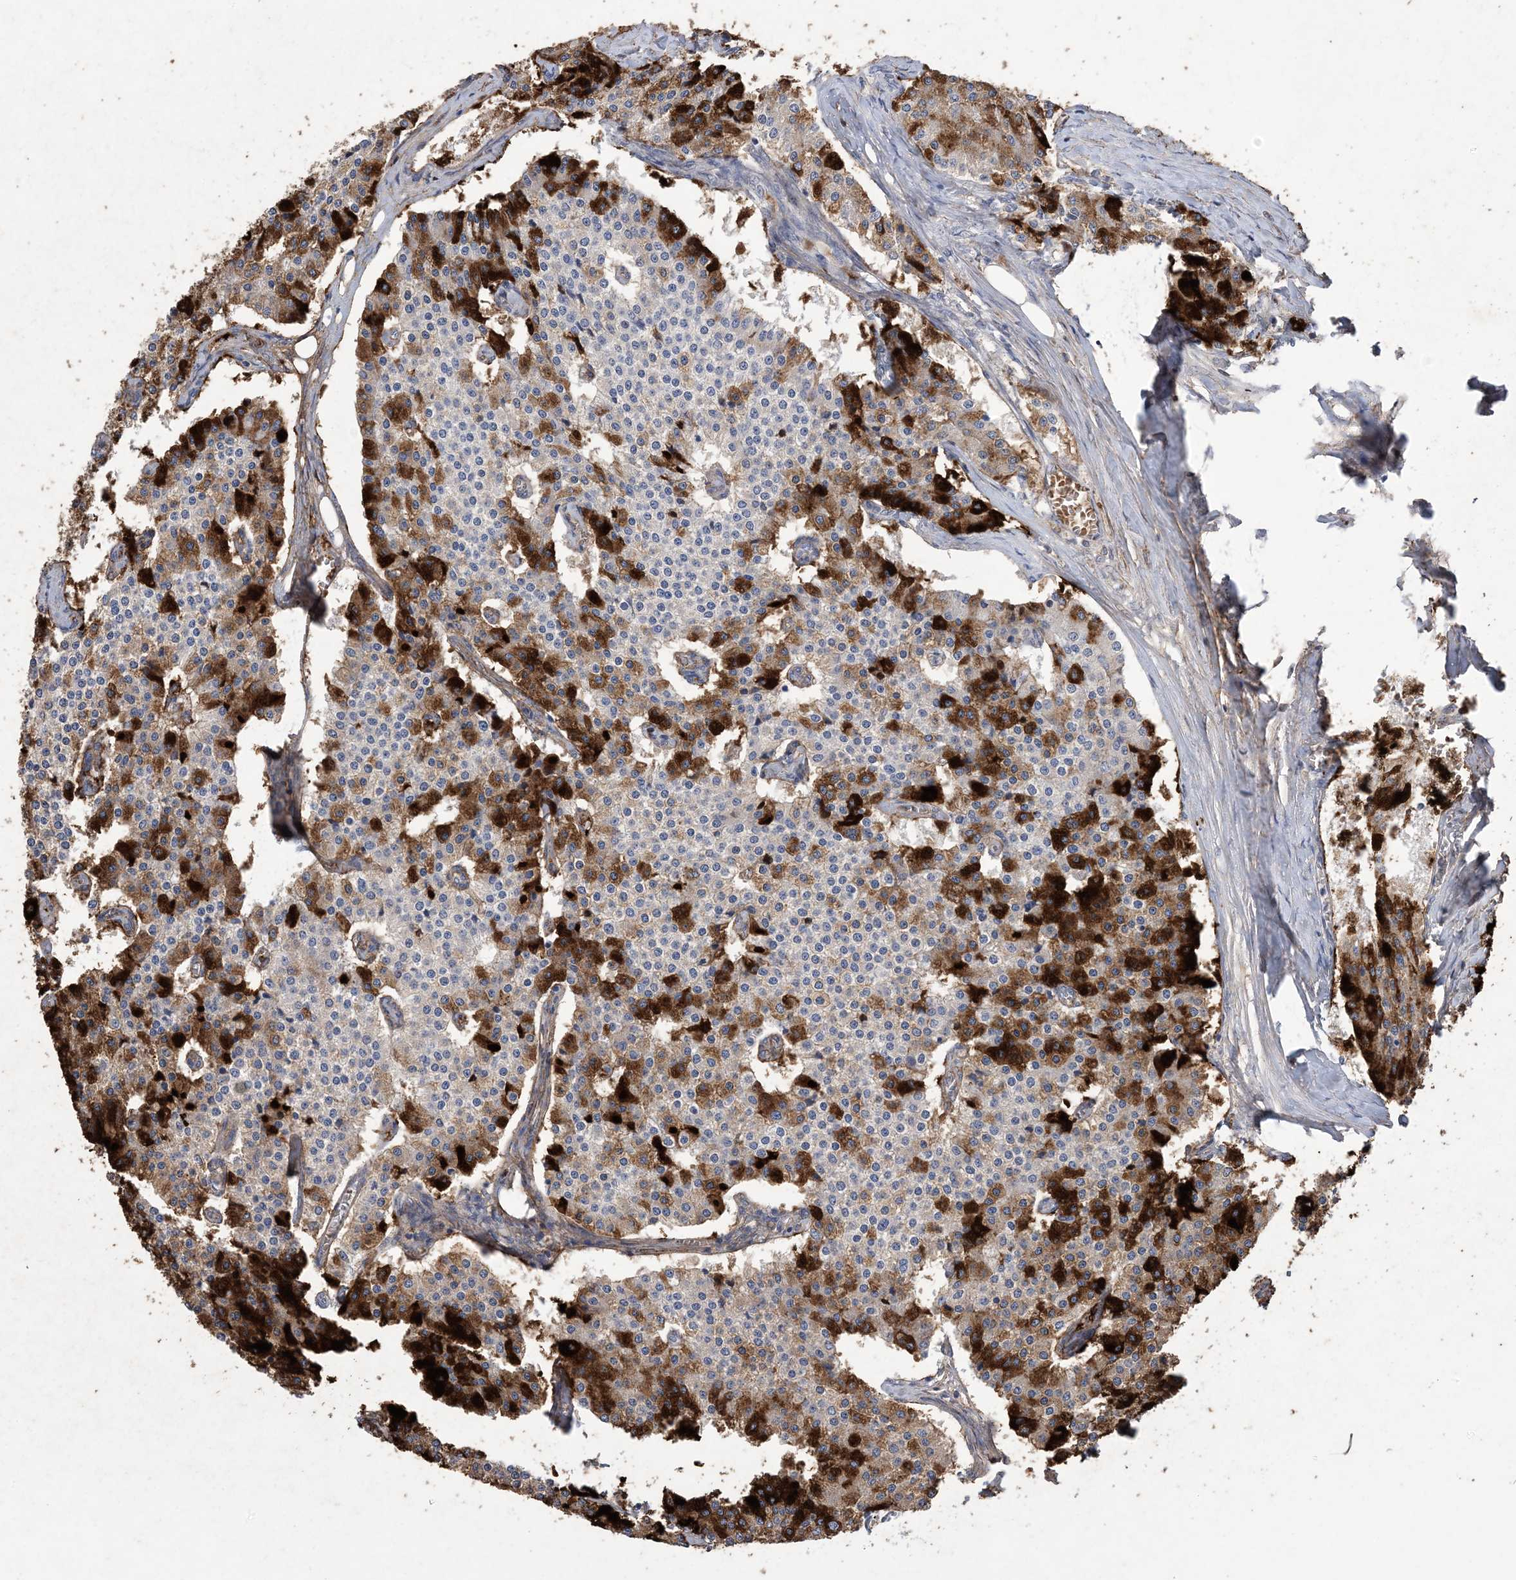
{"staining": {"intensity": "strong", "quantity": "<25%", "location": "cytoplasmic/membranous"}, "tissue": "carcinoid", "cell_type": "Tumor cells", "image_type": "cancer", "snomed": [{"axis": "morphology", "description": "Carcinoid, malignant, NOS"}, {"axis": "topography", "description": "Colon"}], "caption": "Brown immunohistochemical staining in carcinoid (malignant) shows strong cytoplasmic/membranous expression in approximately <25% of tumor cells. The protein is stained brown, and the nuclei are stained in blue (DAB (3,3'-diaminobenzidine) IHC with brightfield microscopy, high magnification).", "gene": "ZNF8", "patient": {"sex": "female", "age": 52}}